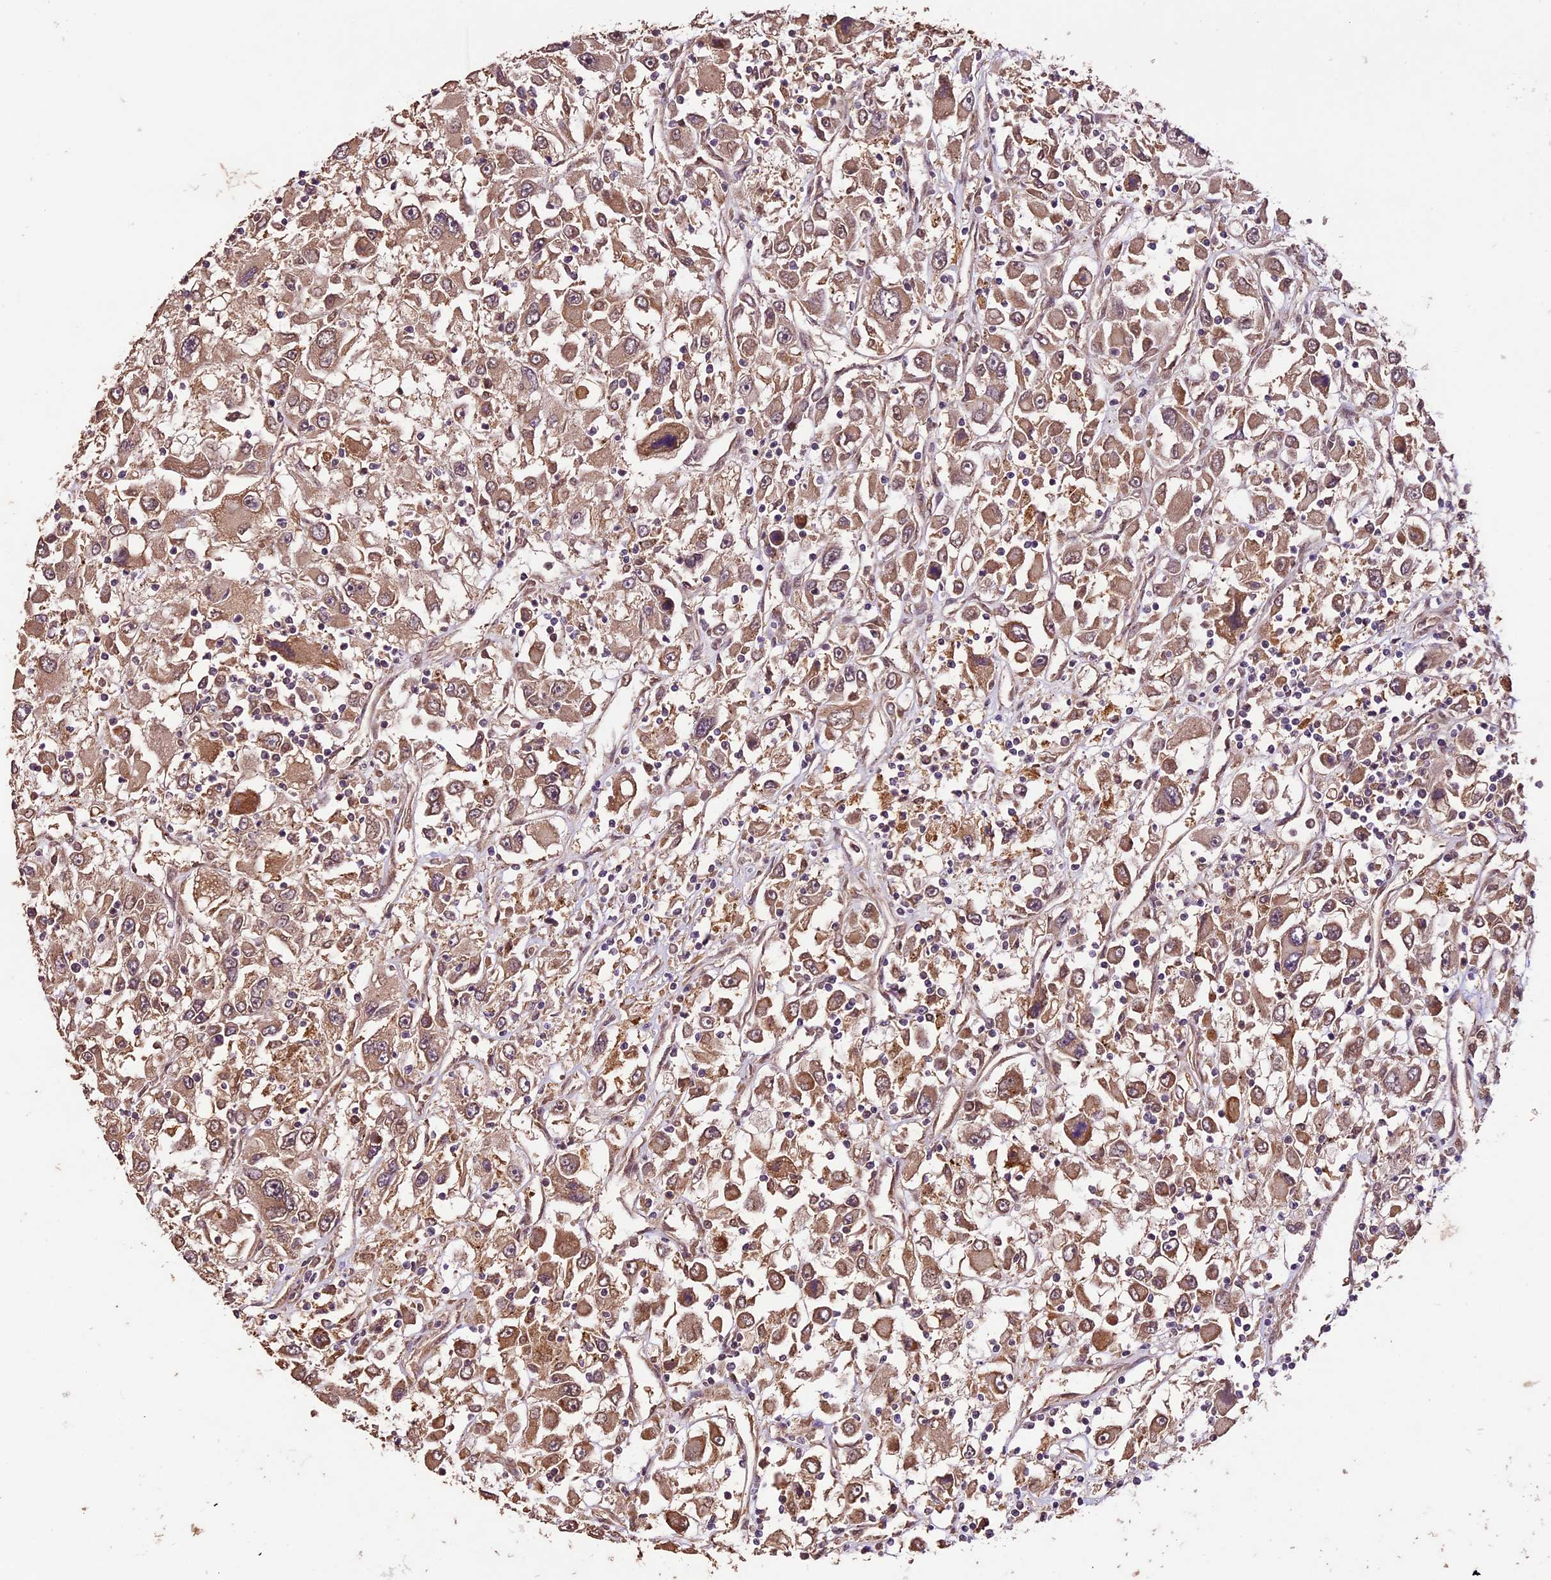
{"staining": {"intensity": "moderate", "quantity": ">75%", "location": "cytoplasmic/membranous,nuclear"}, "tissue": "renal cancer", "cell_type": "Tumor cells", "image_type": "cancer", "snomed": [{"axis": "morphology", "description": "Adenocarcinoma, NOS"}, {"axis": "topography", "description": "Kidney"}], "caption": "Renal cancer (adenocarcinoma) tissue displays moderate cytoplasmic/membranous and nuclear positivity in about >75% of tumor cells", "gene": "CDKN2AIP", "patient": {"sex": "female", "age": 52}}